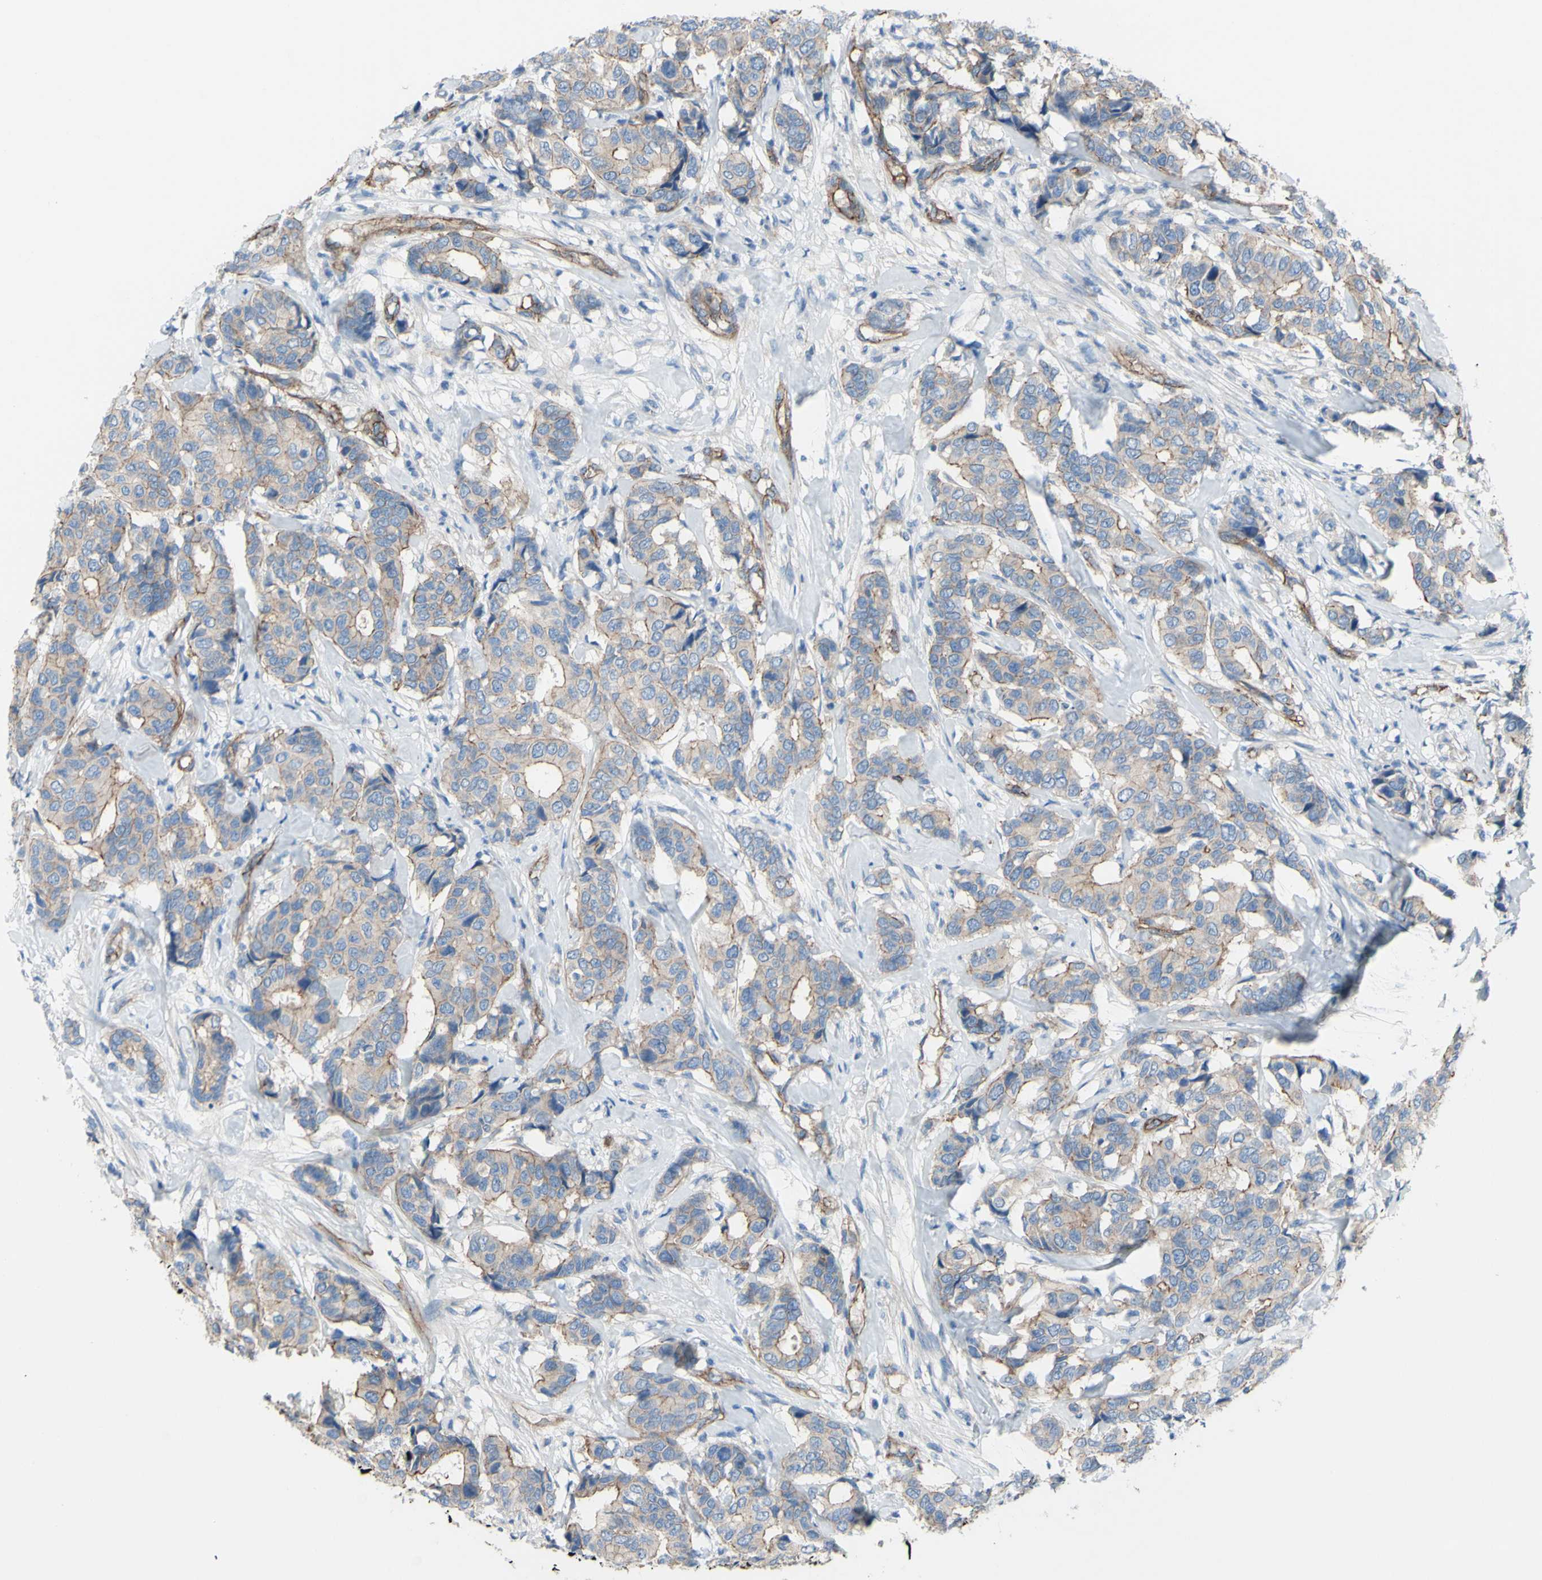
{"staining": {"intensity": "moderate", "quantity": ">75%", "location": "cytoplasmic/membranous"}, "tissue": "breast cancer", "cell_type": "Tumor cells", "image_type": "cancer", "snomed": [{"axis": "morphology", "description": "Duct carcinoma"}, {"axis": "topography", "description": "Breast"}], "caption": "Intraductal carcinoma (breast) was stained to show a protein in brown. There is medium levels of moderate cytoplasmic/membranous staining in about >75% of tumor cells.", "gene": "TPBG", "patient": {"sex": "female", "age": 87}}